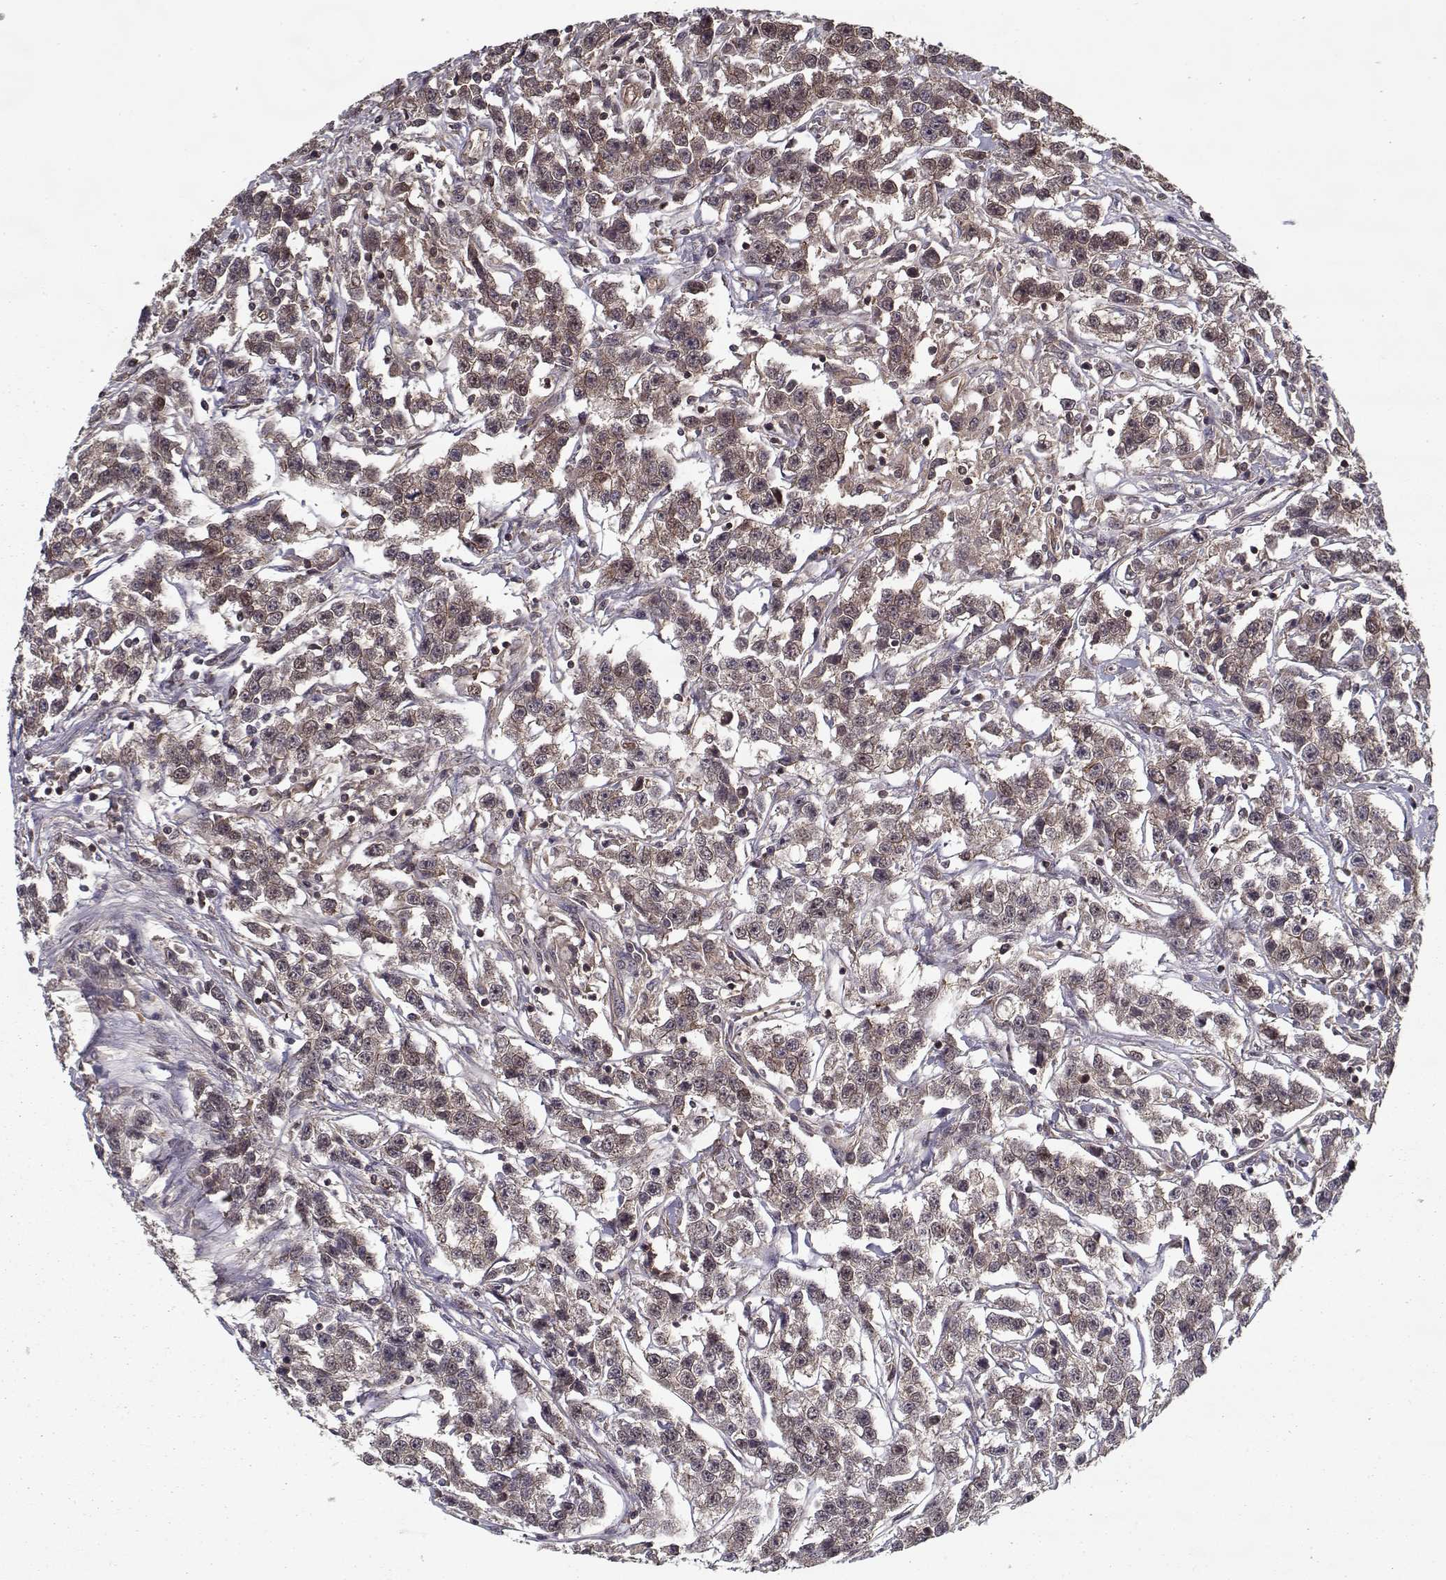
{"staining": {"intensity": "weak", "quantity": "<25%", "location": "cytoplasmic/membranous"}, "tissue": "testis cancer", "cell_type": "Tumor cells", "image_type": "cancer", "snomed": [{"axis": "morphology", "description": "Seminoma, NOS"}, {"axis": "topography", "description": "Testis"}], "caption": "The image shows no significant positivity in tumor cells of seminoma (testis).", "gene": "PPP1R12A", "patient": {"sex": "male", "age": 59}}